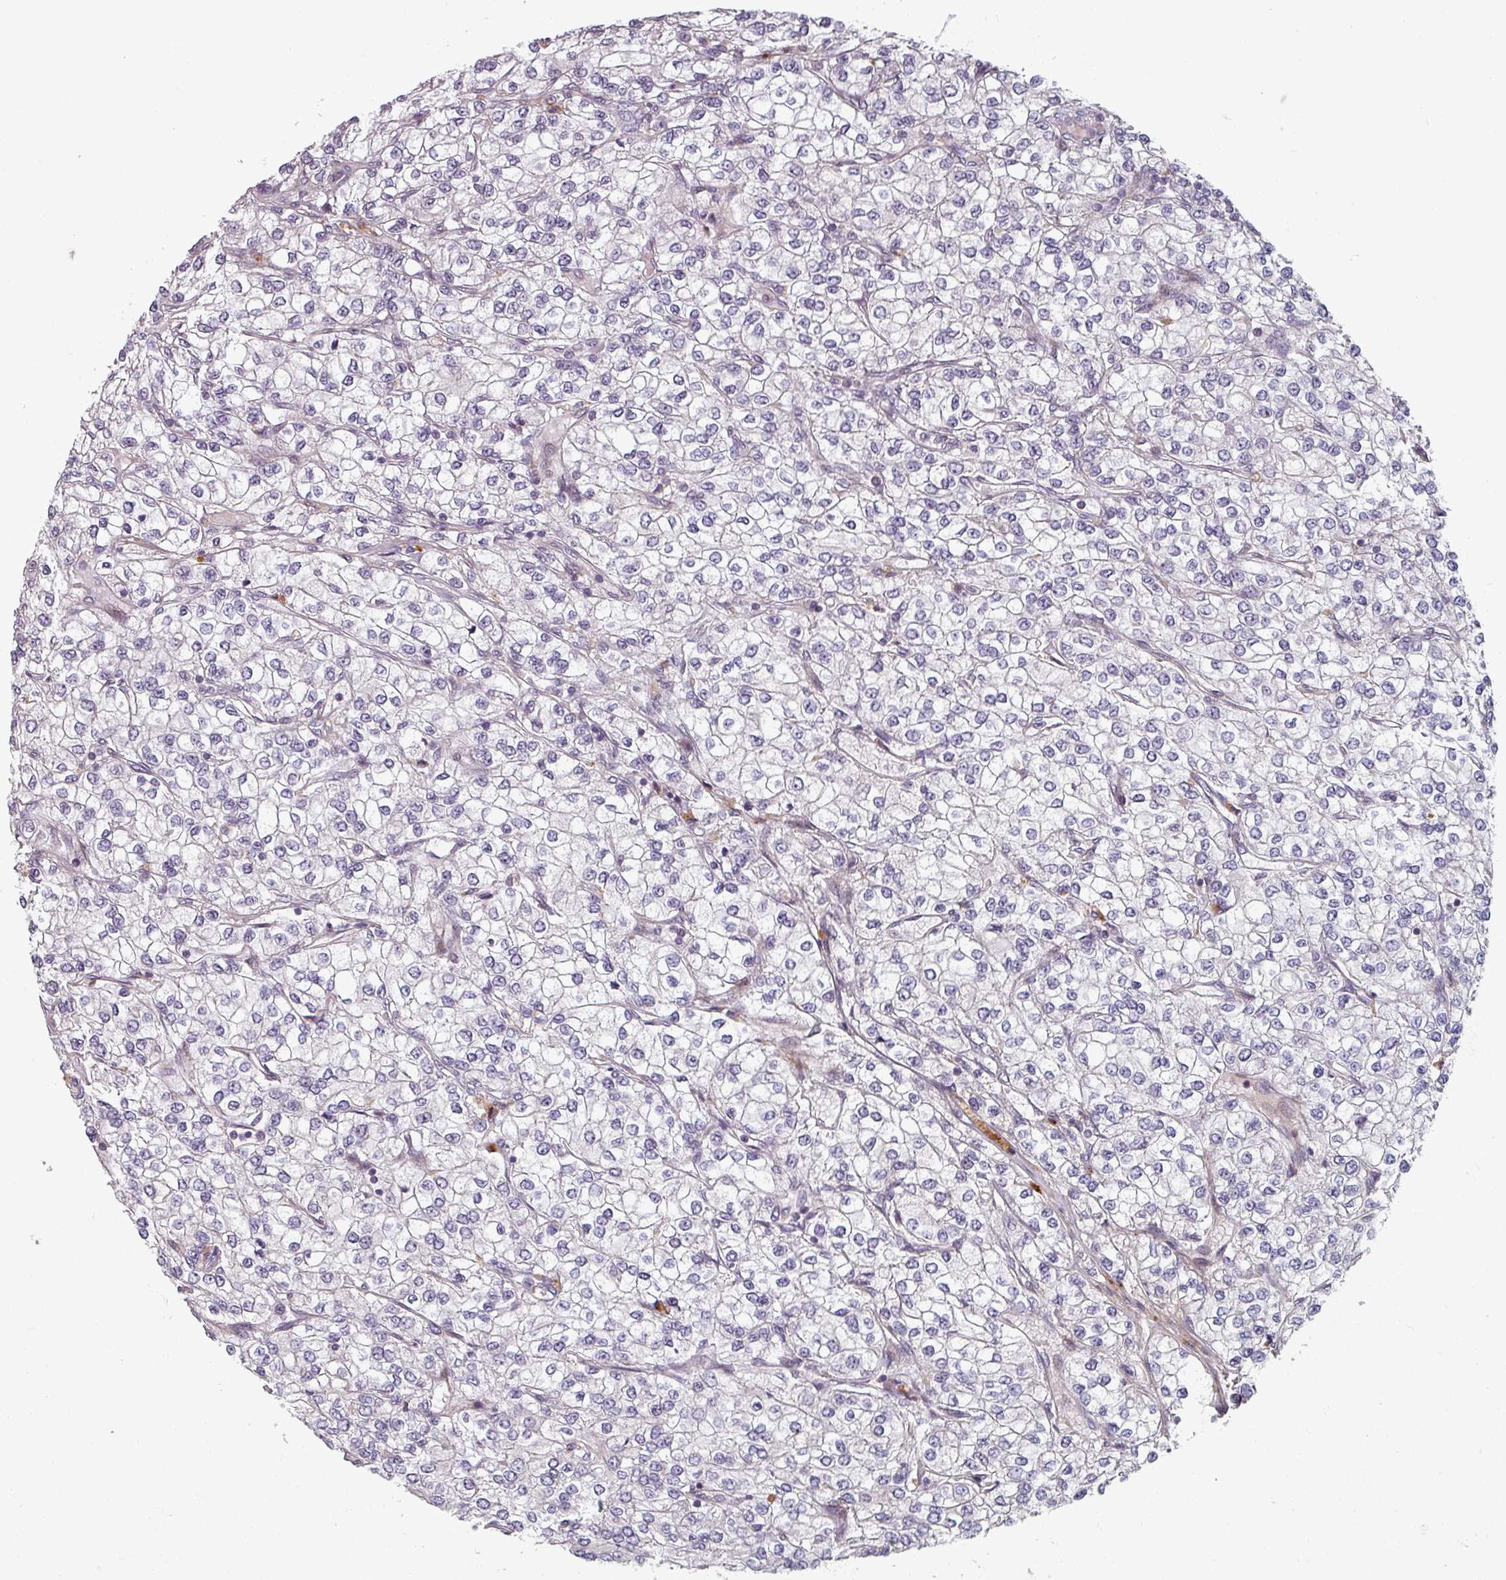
{"staining": {"intensity": "negative", "quantity": "none", "location": "none"}, "tissue": "renal cancer", "cell_type": "Tumor cells", "image_type": "cancer", "snomed": [{"axis": "morphology", "description": "Adenocarcinoma, NOS"}, {"axis": "topography", "description": "Kidney"}], "caption": "Immunohistochemical staining of human renal cancer shows no significant staining in tumor cells.", "gene": "CYB5RL", "patient": {"sex": "male", "age": 80}}